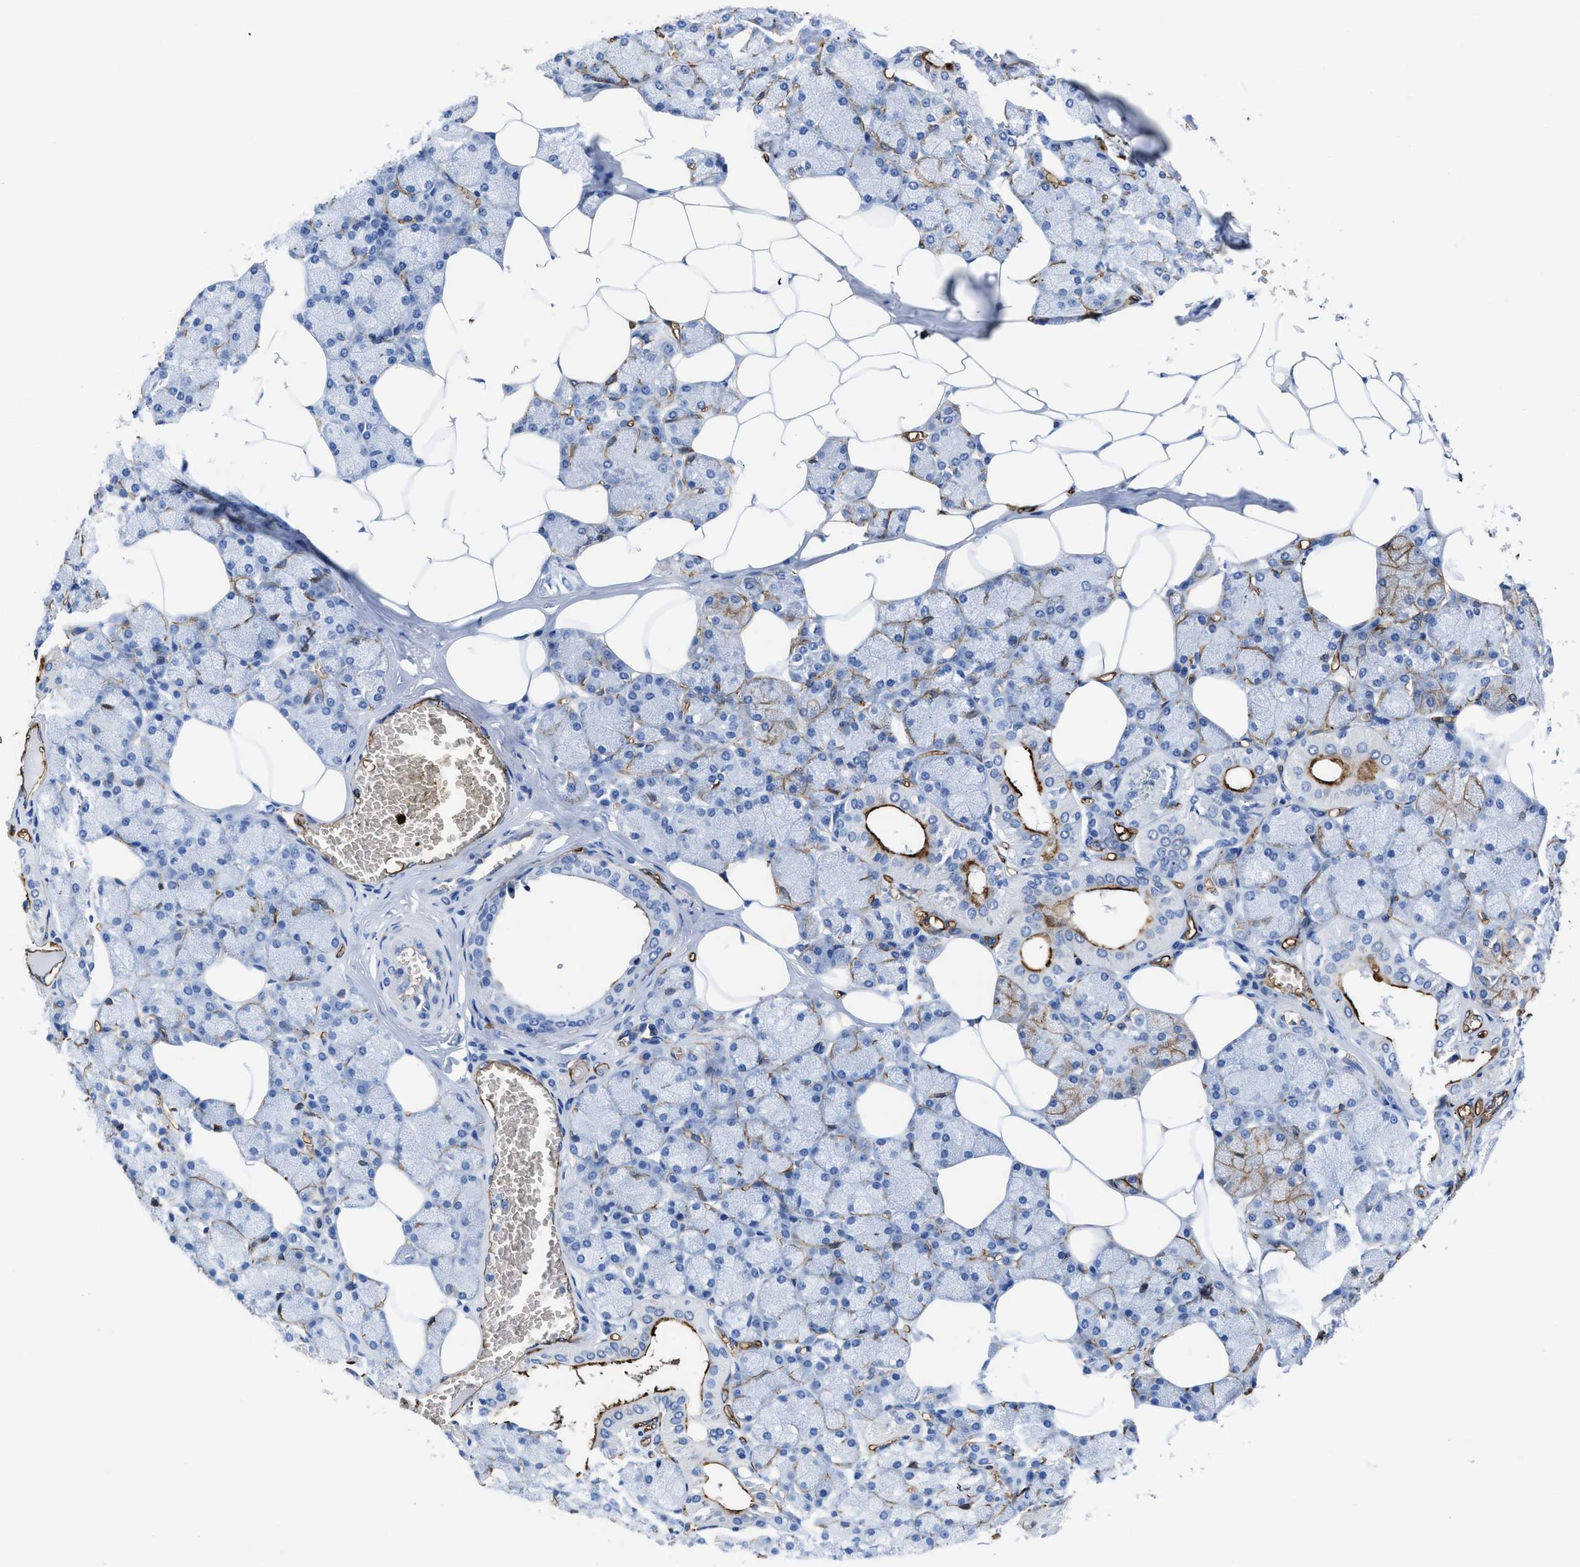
{"staining": {"intensity": "moderate", "quantity": "<25%", "location": "cytoplasmic/membranous"}, "tissue": "salivary gland", "cell_type": "Glandular cells", "image_type": "normal", "snomed": [{"axis": "morphology", "description": "Normal tissue, NOS"}, {"axis": "topography", "description": "Salivary gland"}], "caption": "Protein positivity by immunohistochemistry exhibits moderate cytoplasmic/membranous expression in about <25% of glandular cells in benign salivary gland.", "gene": "AQP1", "patient": {"sex": "male", "age": 62}}